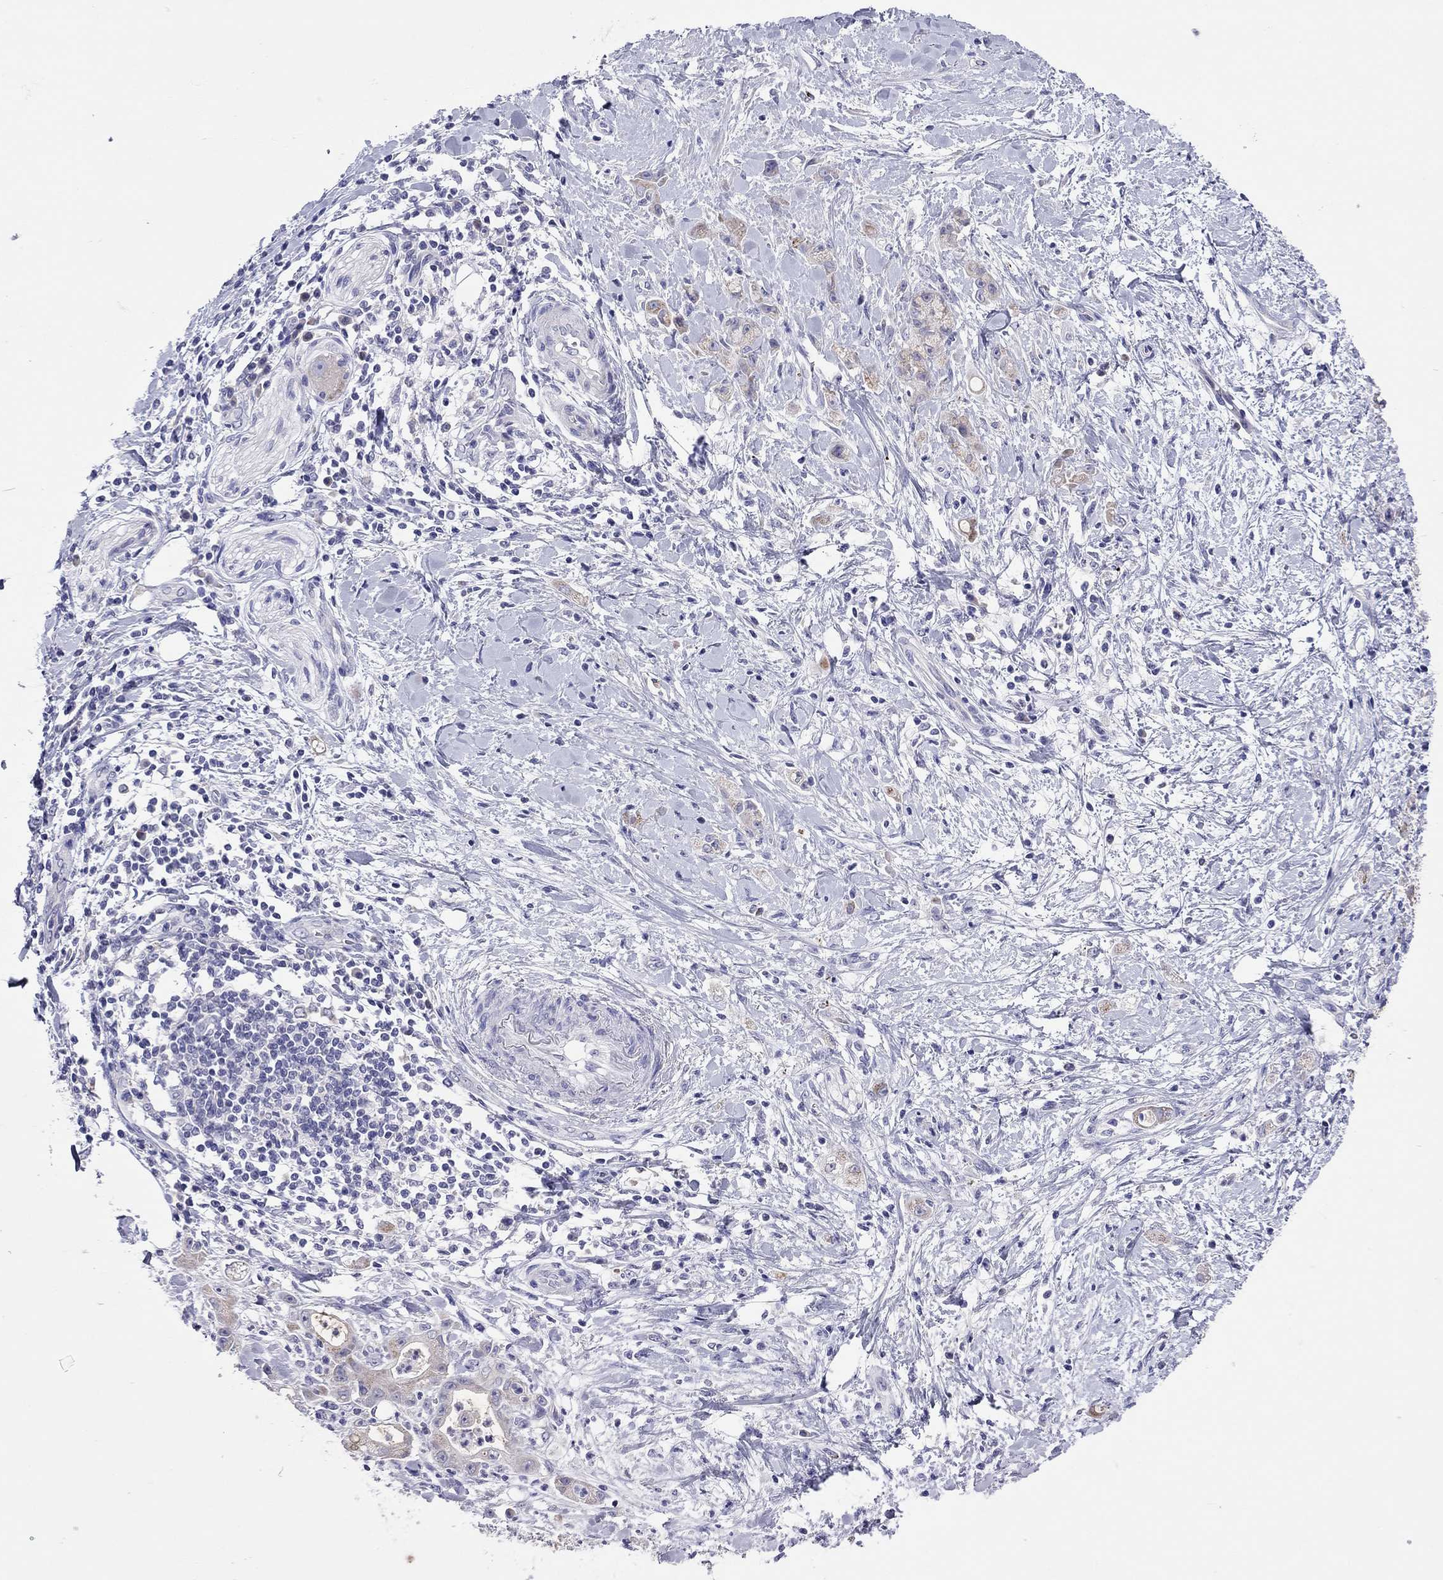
{"staining": {"intensity": "negative", "quantity": "none", "location": "none"}, "tissue": "stomach cancer", "cell_type": "Tumor cells", "image_type": "cancer", "snomed": [{"axis": "morphology", "description": "Adenocarcinoma, NOS"}, {"axis": "topography", "description": "Stomach"}], "caption": "This is an immunohistochemistry (IHC) image of stomach cancer (adenocarcinoma). There is no staining in tumor cells.", "gene": "COL9A1", "patient": {"sex": "male", "age": 58}}